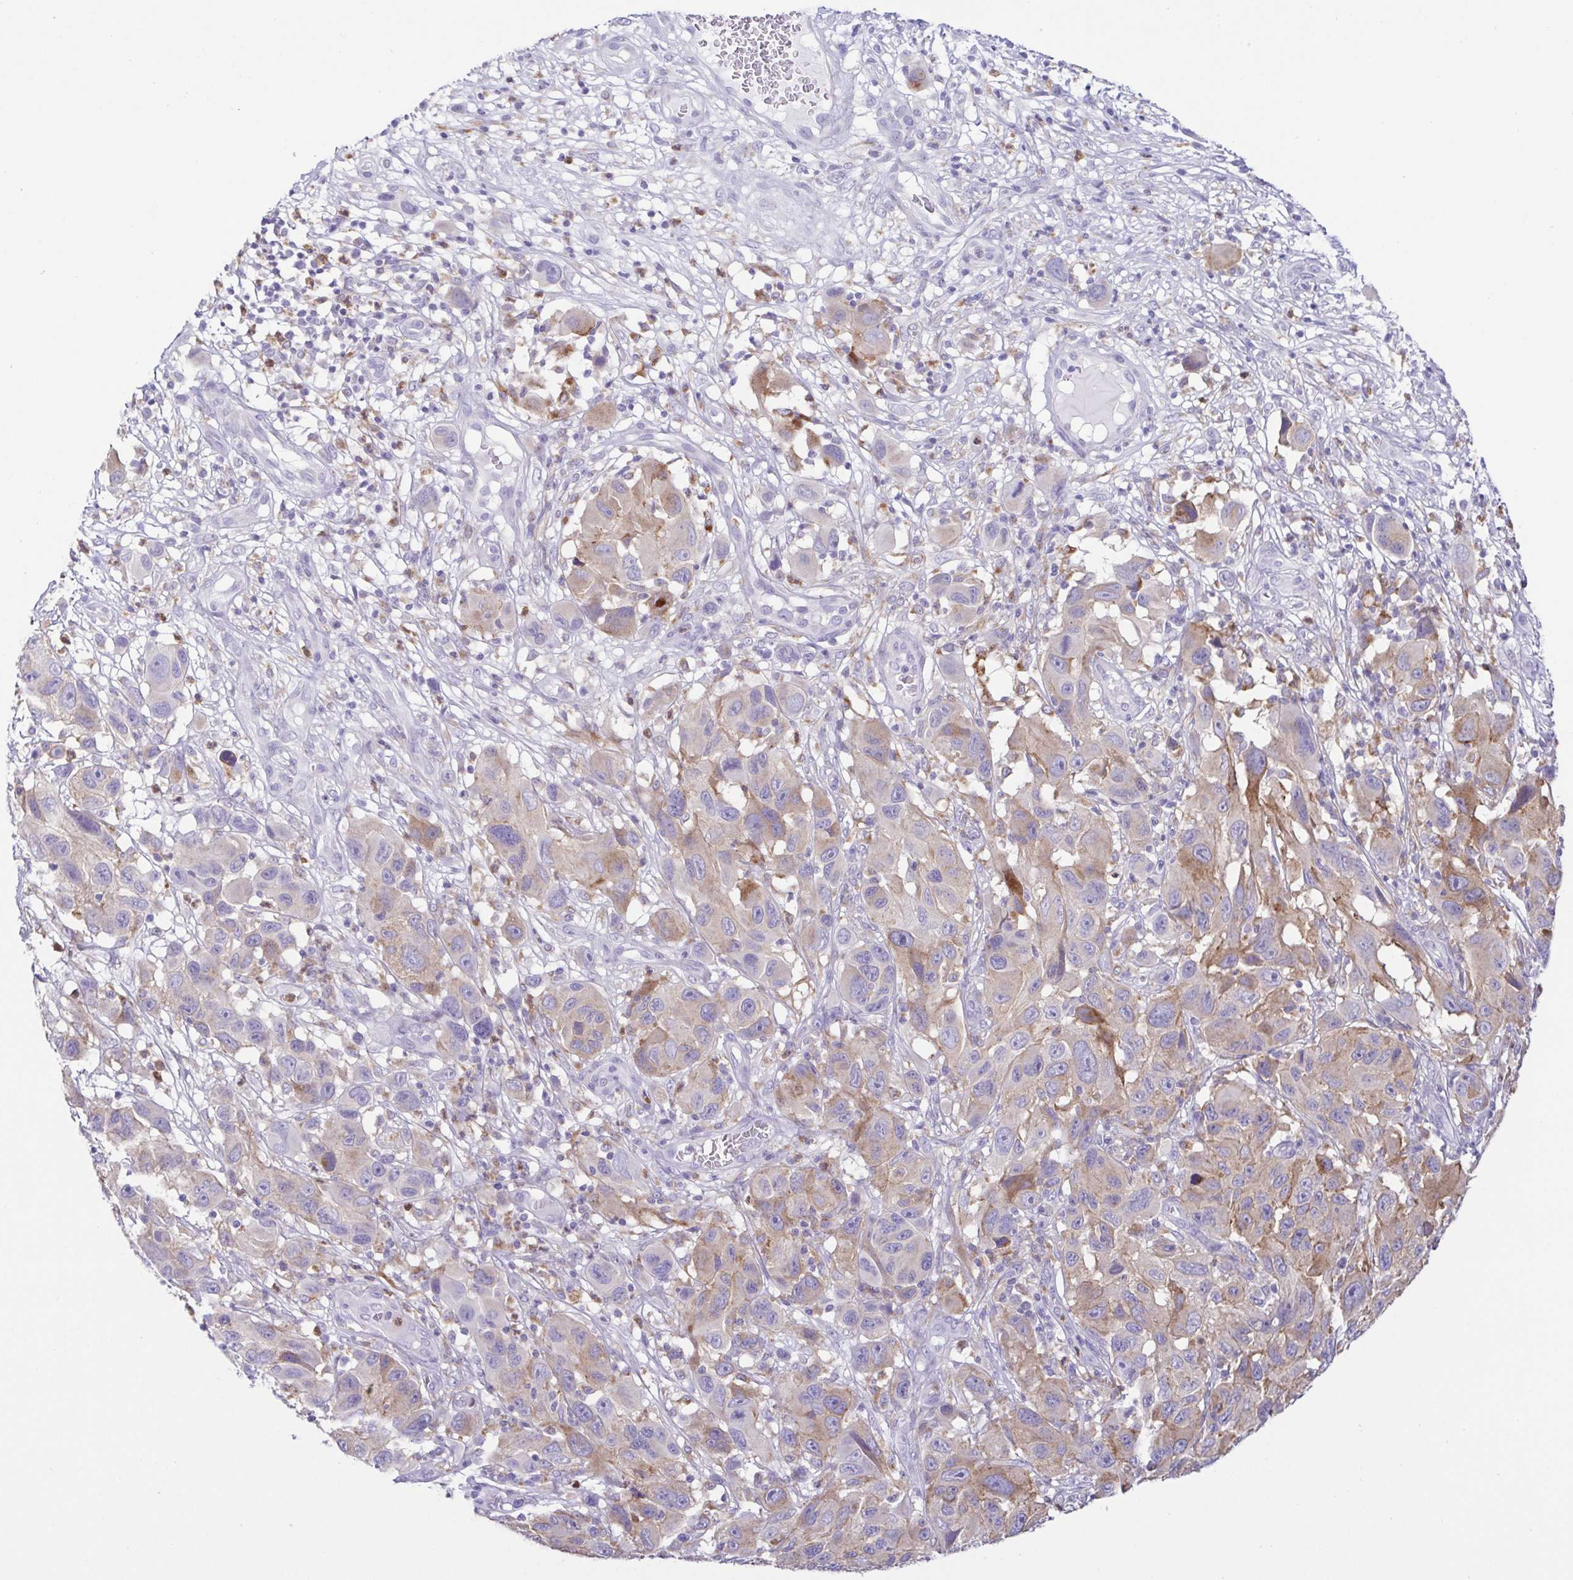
{"staining": {"intensity": "weak", "quantity": "25%-75%", "location": "cytoplasmic/membranous"}, "tissue": "melanoma", "cell_type": "Tumor cells", "image_type": "cancer", "snomed": [{"axis": "morphology", "description": "Malignant melanoma, NOS"}, {"axis": "topography", "description": "Skin"}], "caption": "Protein expression analysis of human melanoma reveals weak cytoplasmic/membranous expression in approximately 25%-75% of tumor cells. Using DAB (brown) and hematoxylin (blue) stains, captured at high magnification using brightfield microscopy.", "gene": "ATP6V1G2", "patient": {"sex": "male", "age": 53}}